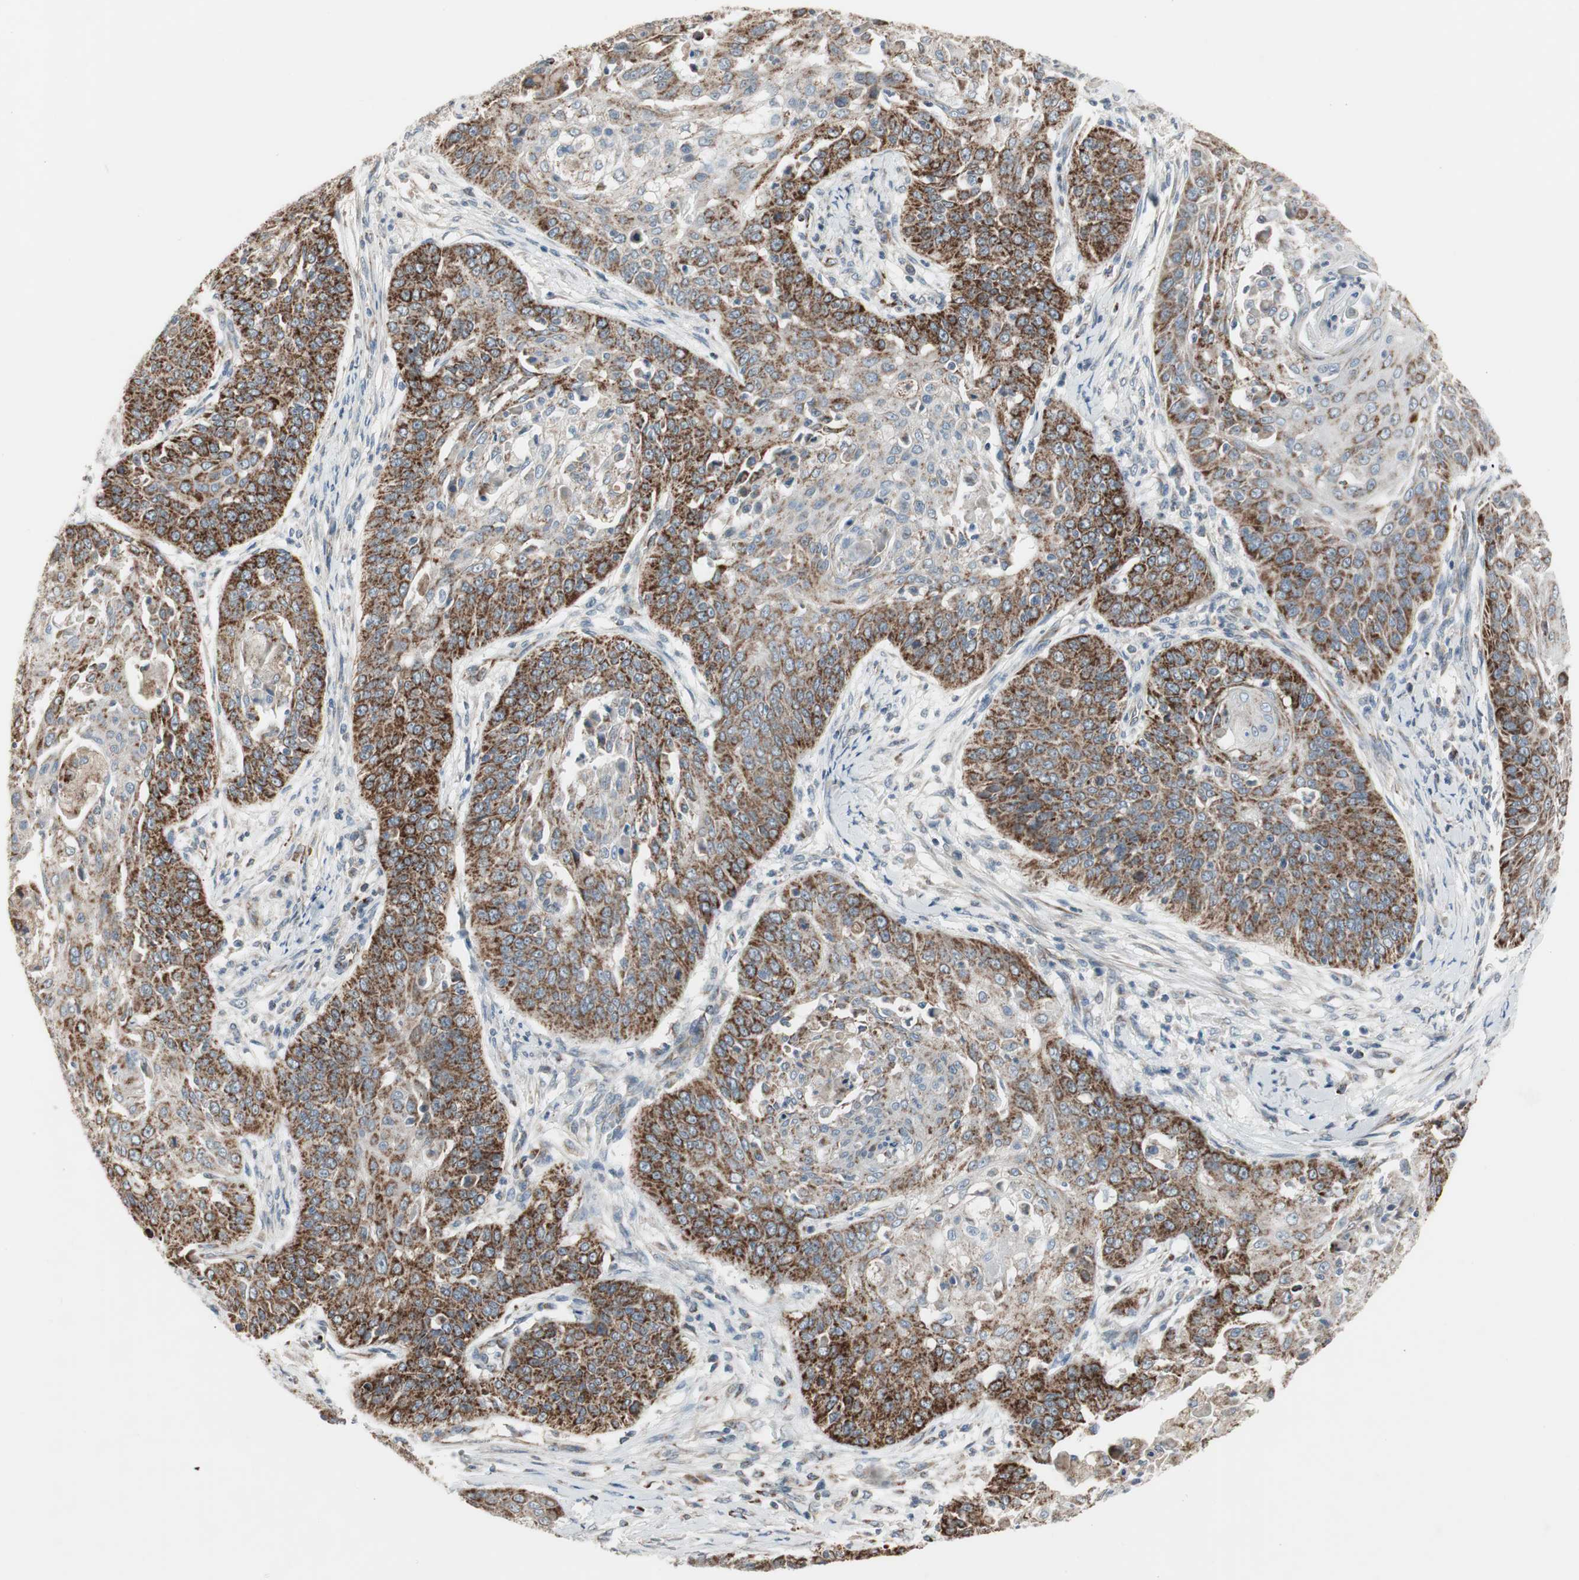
{"staining": {"intensity": "moderate", "quantity": ">75%", "location": "cytoplasmic/membranous"}, "tissue": "cervical cancer", "cell_type": "Tumor cells", "image_type": "cancer", "snomed": [{"axis": "morphology", "description": "Squamous cell carcinoma, NOS"}, {"axis": "topography", "description": "Cervix"}], "caption": "Immunohistochemistry image of squamous cell carcinoma (cervical) stained for a protein (brown), which demonstrates medium levels of moderate cytoplasmic/membranous staining in approximately >75% of tumor cells.", "gene": "CPT1A", "patient": {"sex": "female", "age": 64}}